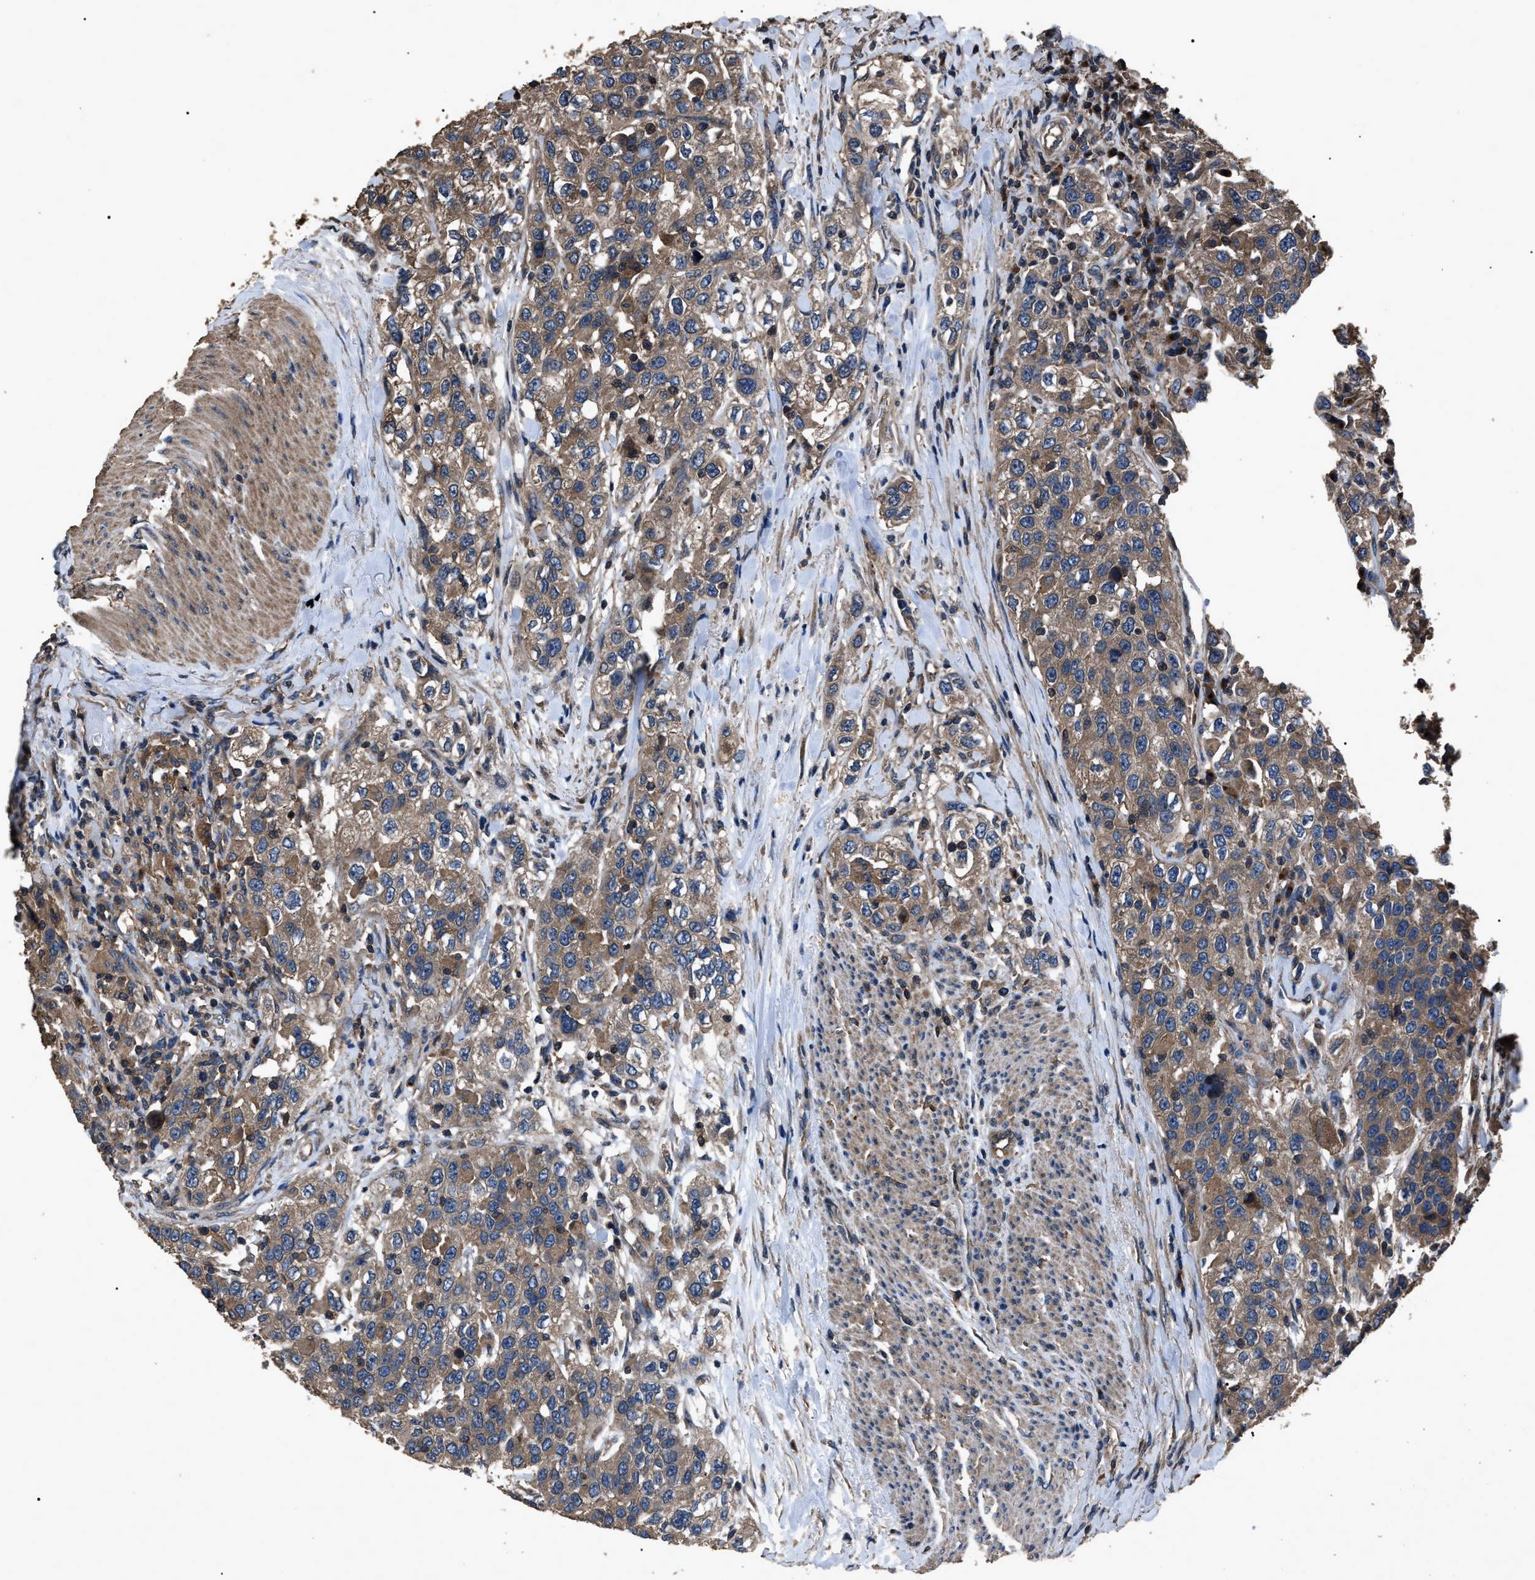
{"staining": {"intensity": "moderate", "quantity": ">75%", "location": "cytoplasmic/membranous"}, "tissue": "urothelial cancer", "cell_type": "Tumor cells", "image_type": "cancer", "snomed": [{"axis": "morphology", "description": "Urothelial carcinoma, High grade"}, {"axis": "topography", "description": "Urinary bladder"}], "caption": "Protein expression analysis of urothelial carcinoma (high-grade) displays moderate cytoplasmic/membranous expression in approximately >75% of tumor cells.", "gene": "RNF216", "patient": {"sex": "female", "age": 80}}